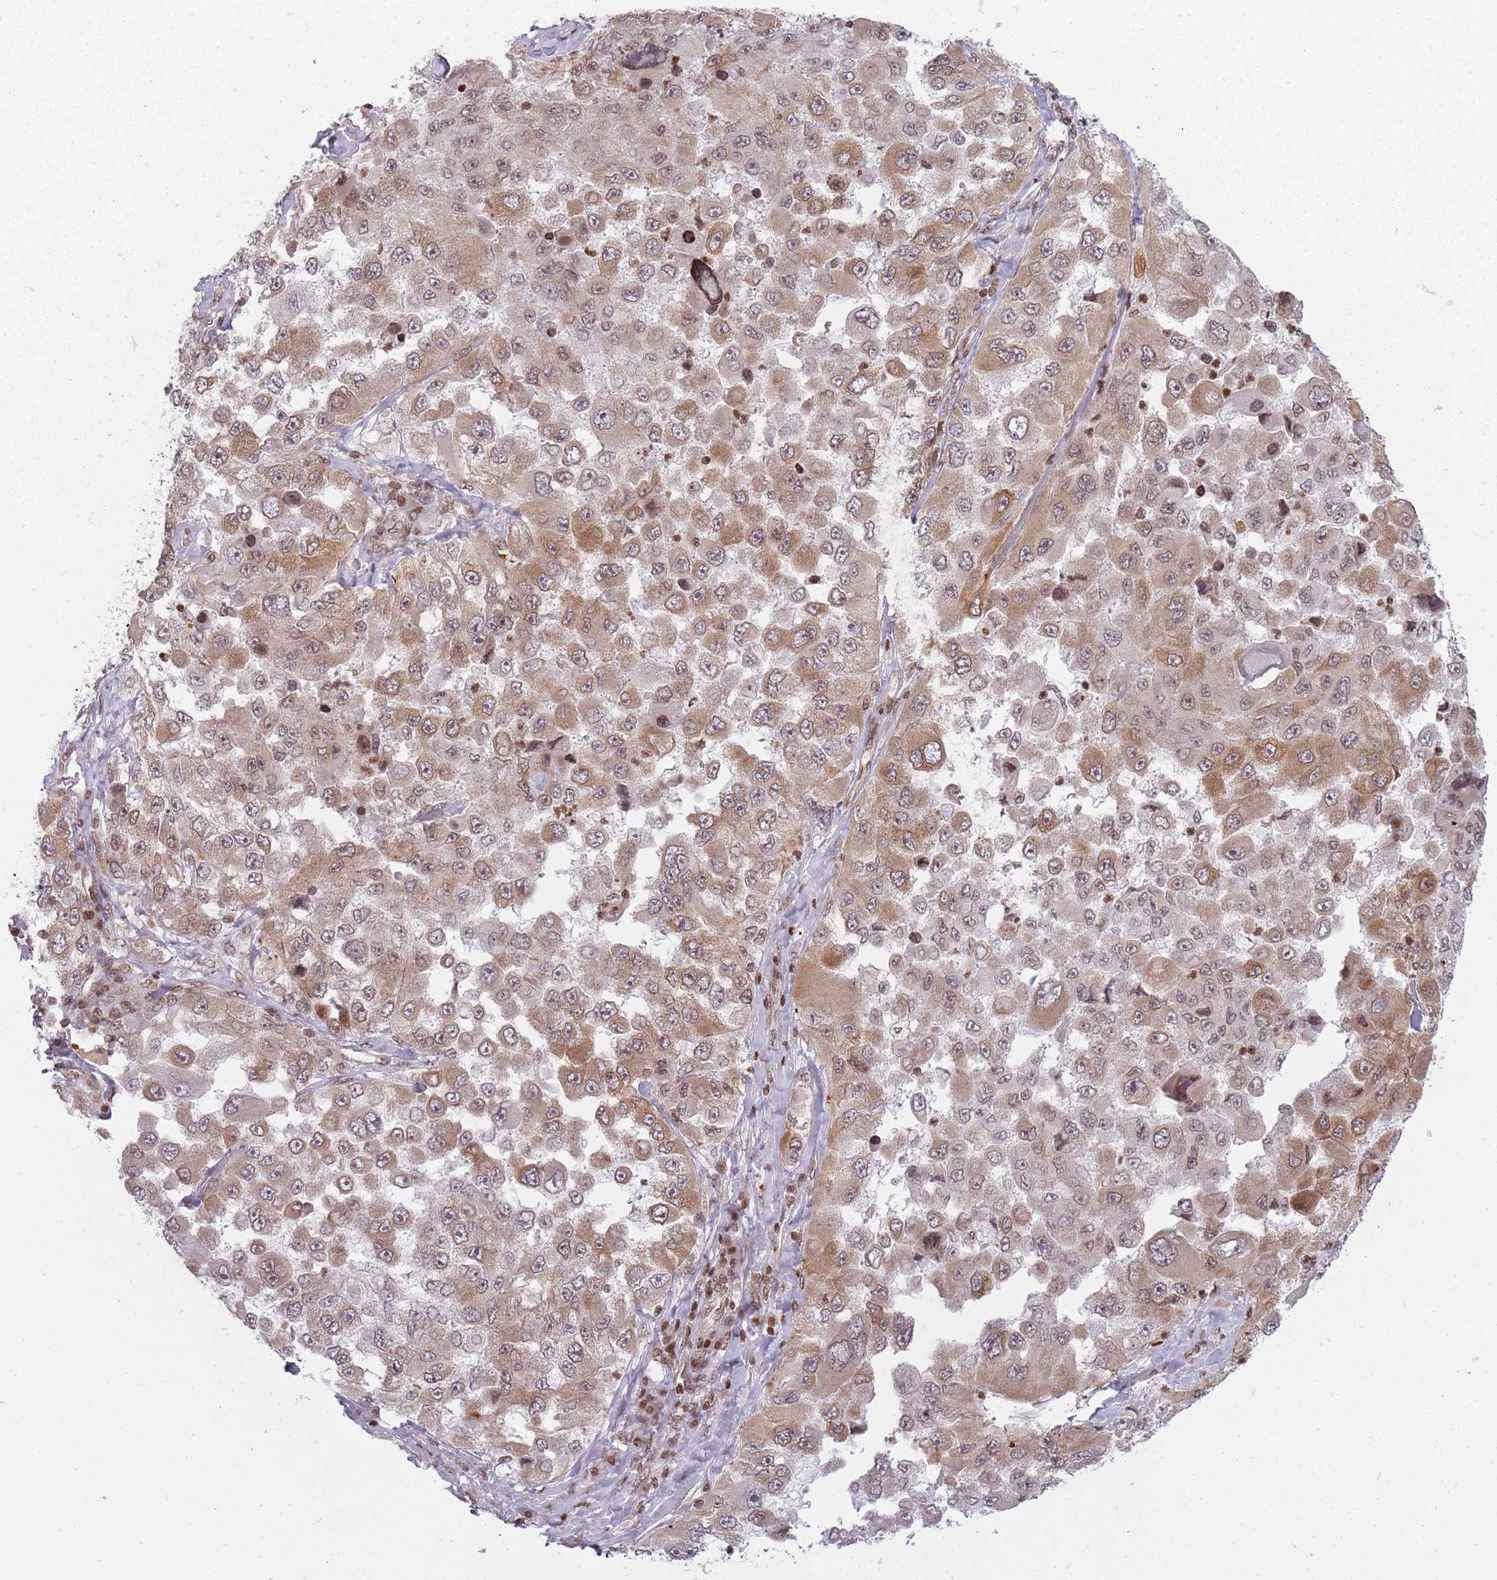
{"staining": {"intensity": "moderate", "quantity": ">75%", "location": "cytoplasmic/membranous,nuclear"}, "tissue": "melanoma", "cell_type": "Tumor cells", "image_type": "cancer", "snomed": [{"axis": "morphology", "description": "Malignant melanoma, Metastatic site"}, {"axis": "topography", "description": "Lymph node"}], "caption": "This micrograph exhibits malignant melanoma (metastatic site) stained with immunohistochemistry to label a protein in brown. The cytoplasmic/membranous and nuclear of tumor cells show moderate positivity for the protein. Nuclei are counter-stained blue.", "gene": "TMC6", "patient": {"sex": "male", "age": 62}}